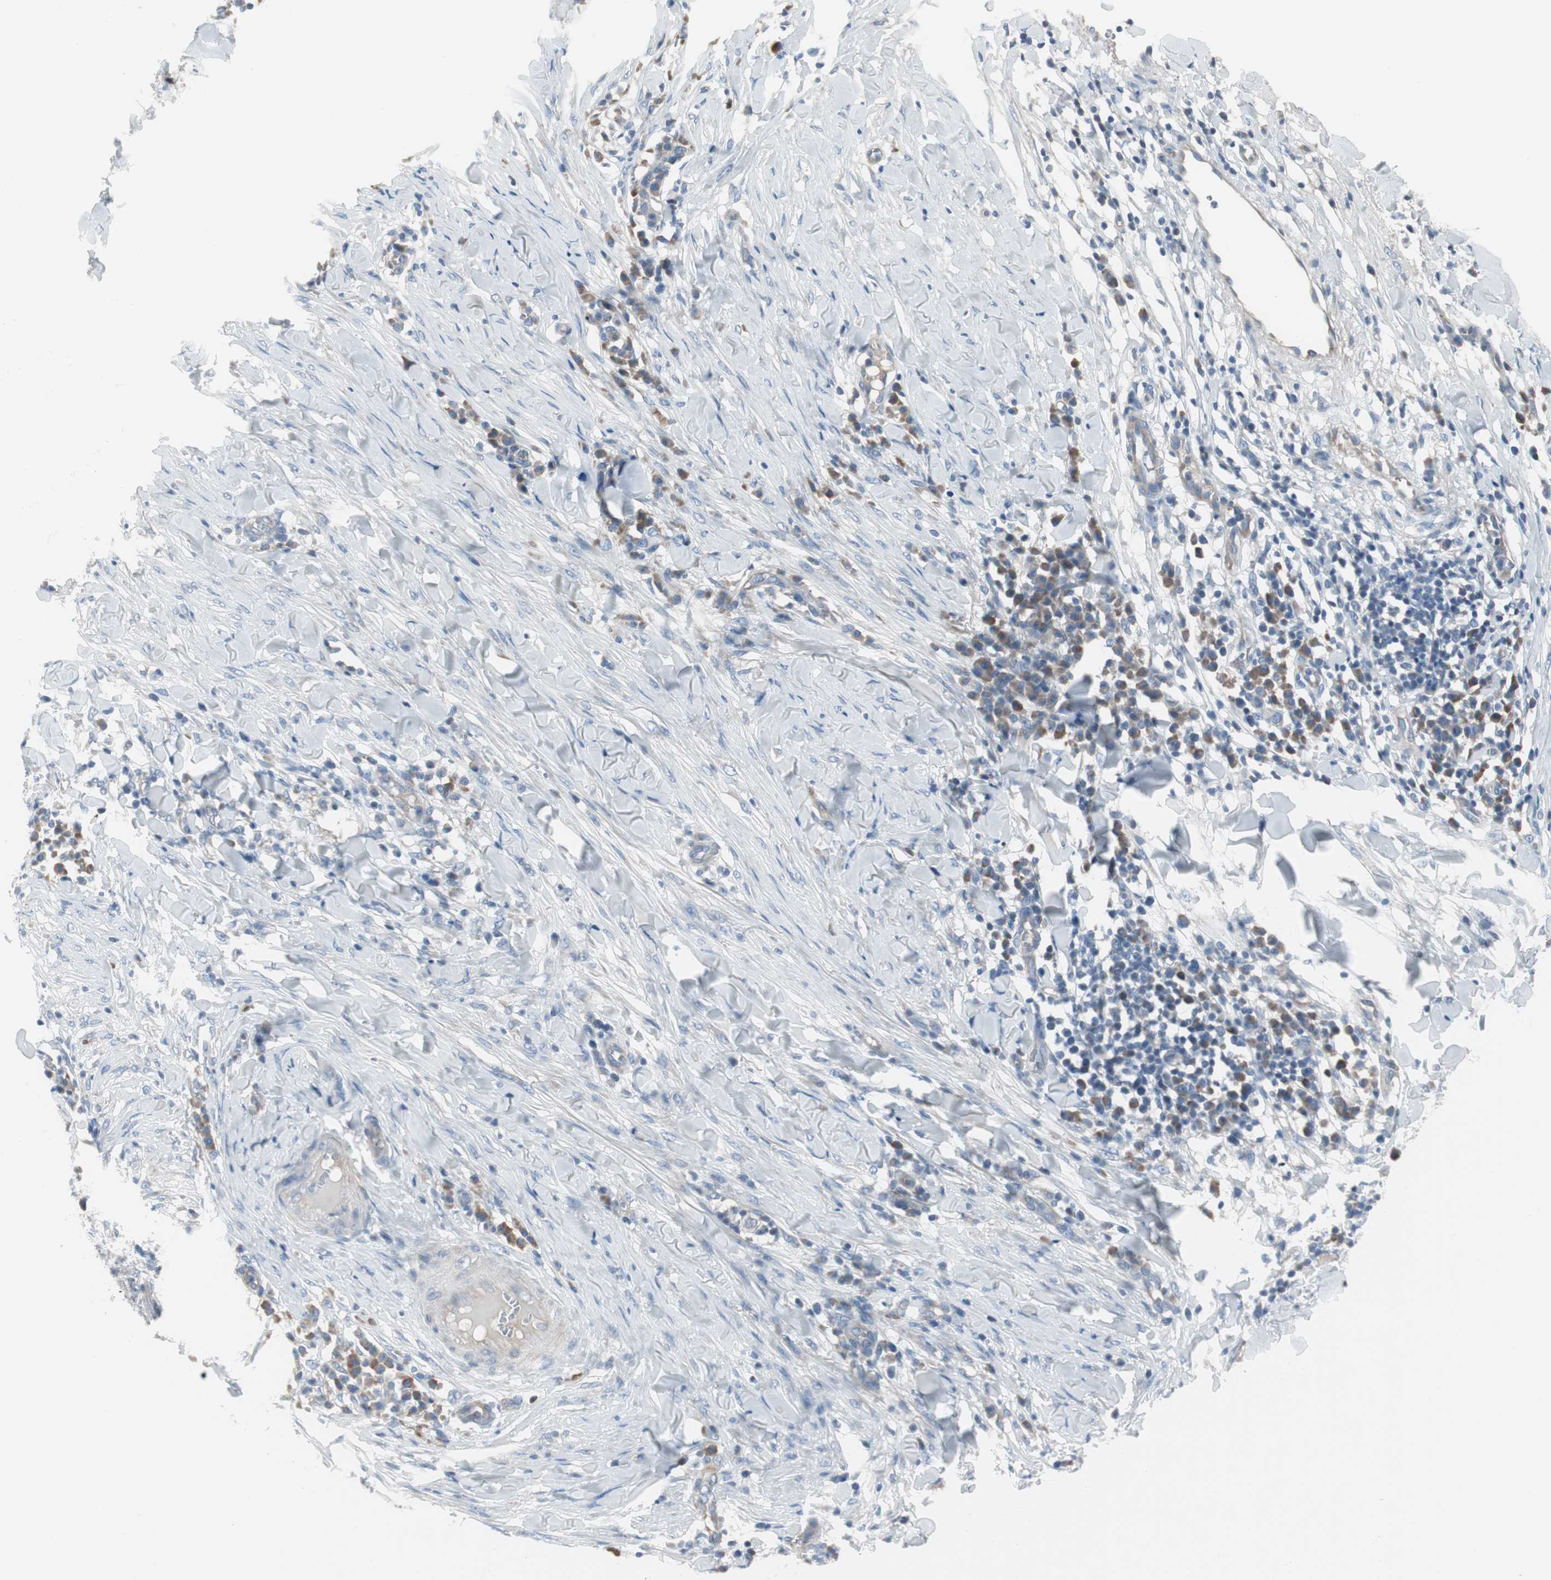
{"staining": {"intensity": "negative", "quantity": "none", "location": "none"}, "tissue": "skin cancer", "cell_type": "Tumor cells", "image_type": "cancer", "snomed": [{"axis": "morphology", "description": "Squamous cell carcinoma, NOS"}, {"axis": "topography", "description": "Skin"}], "caption": "Squamous cell carcinoma (skin) was stained to show a protein in brown. There is no significant expression in tumor cells. Brightfield microscopy of immunohistochemistry stained with DAB (3,3'-diaminobenzidine) (brown) and hematoxylin (blue), captured at high magnification.", "gene": "PIGR", "patient": {"sex": "male", "age": 24}}